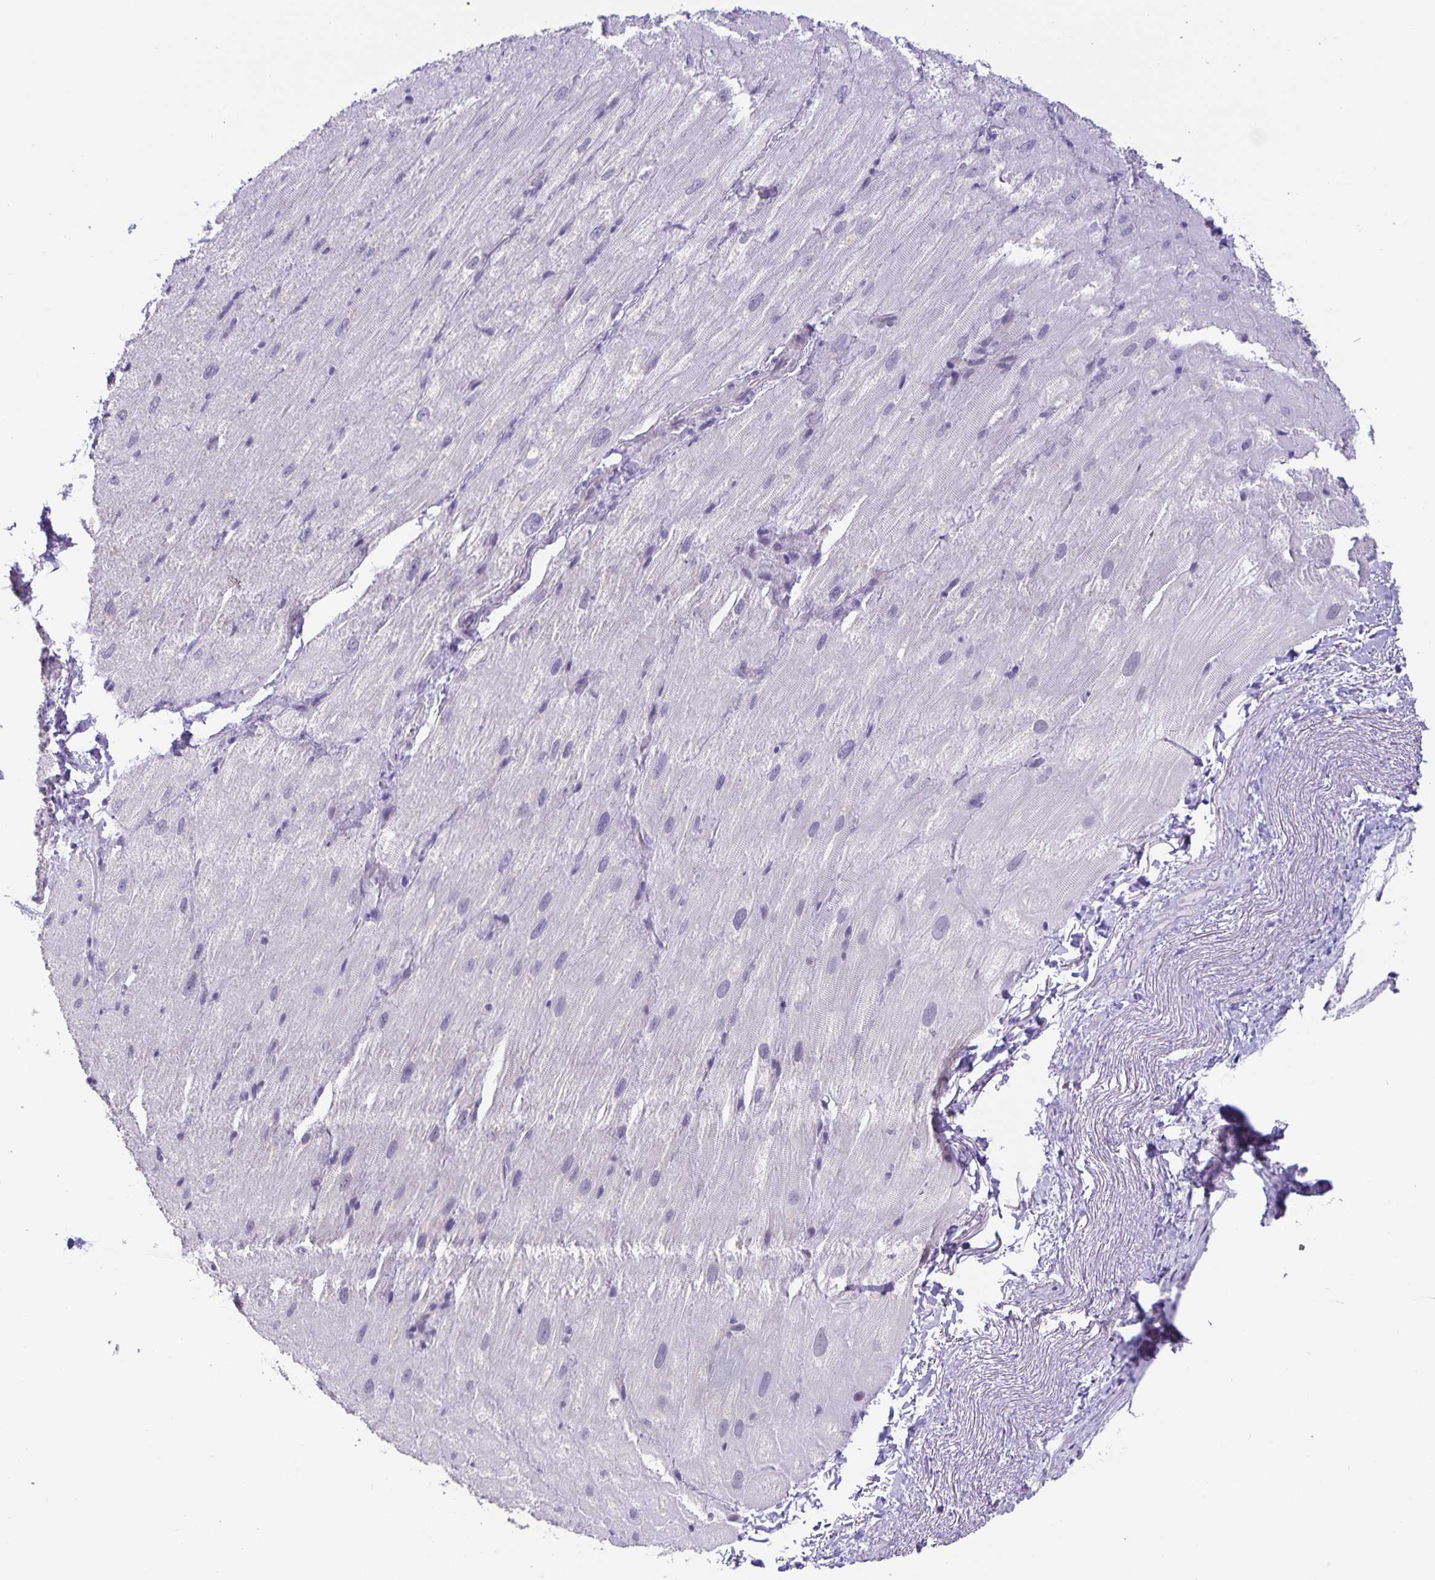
{"staining": {"intensity": "negative", "quantity": "none", "location": "none"}, "tissue": "heart muscle", "cell_type": "Cardiomyocytes", "image_type": "normal", "snomed": [{"axis": "morphology", "description": "Normal tissue, NOS"}, {"axis": "topography", "description": "Heart"}], "caption": "Immunohistochemistry (IHC) of benign heart muscle shows no positivity in cardiomyocytes.", "gene": "FOSL2", "patient": {"sex": "male", "age": 62}}